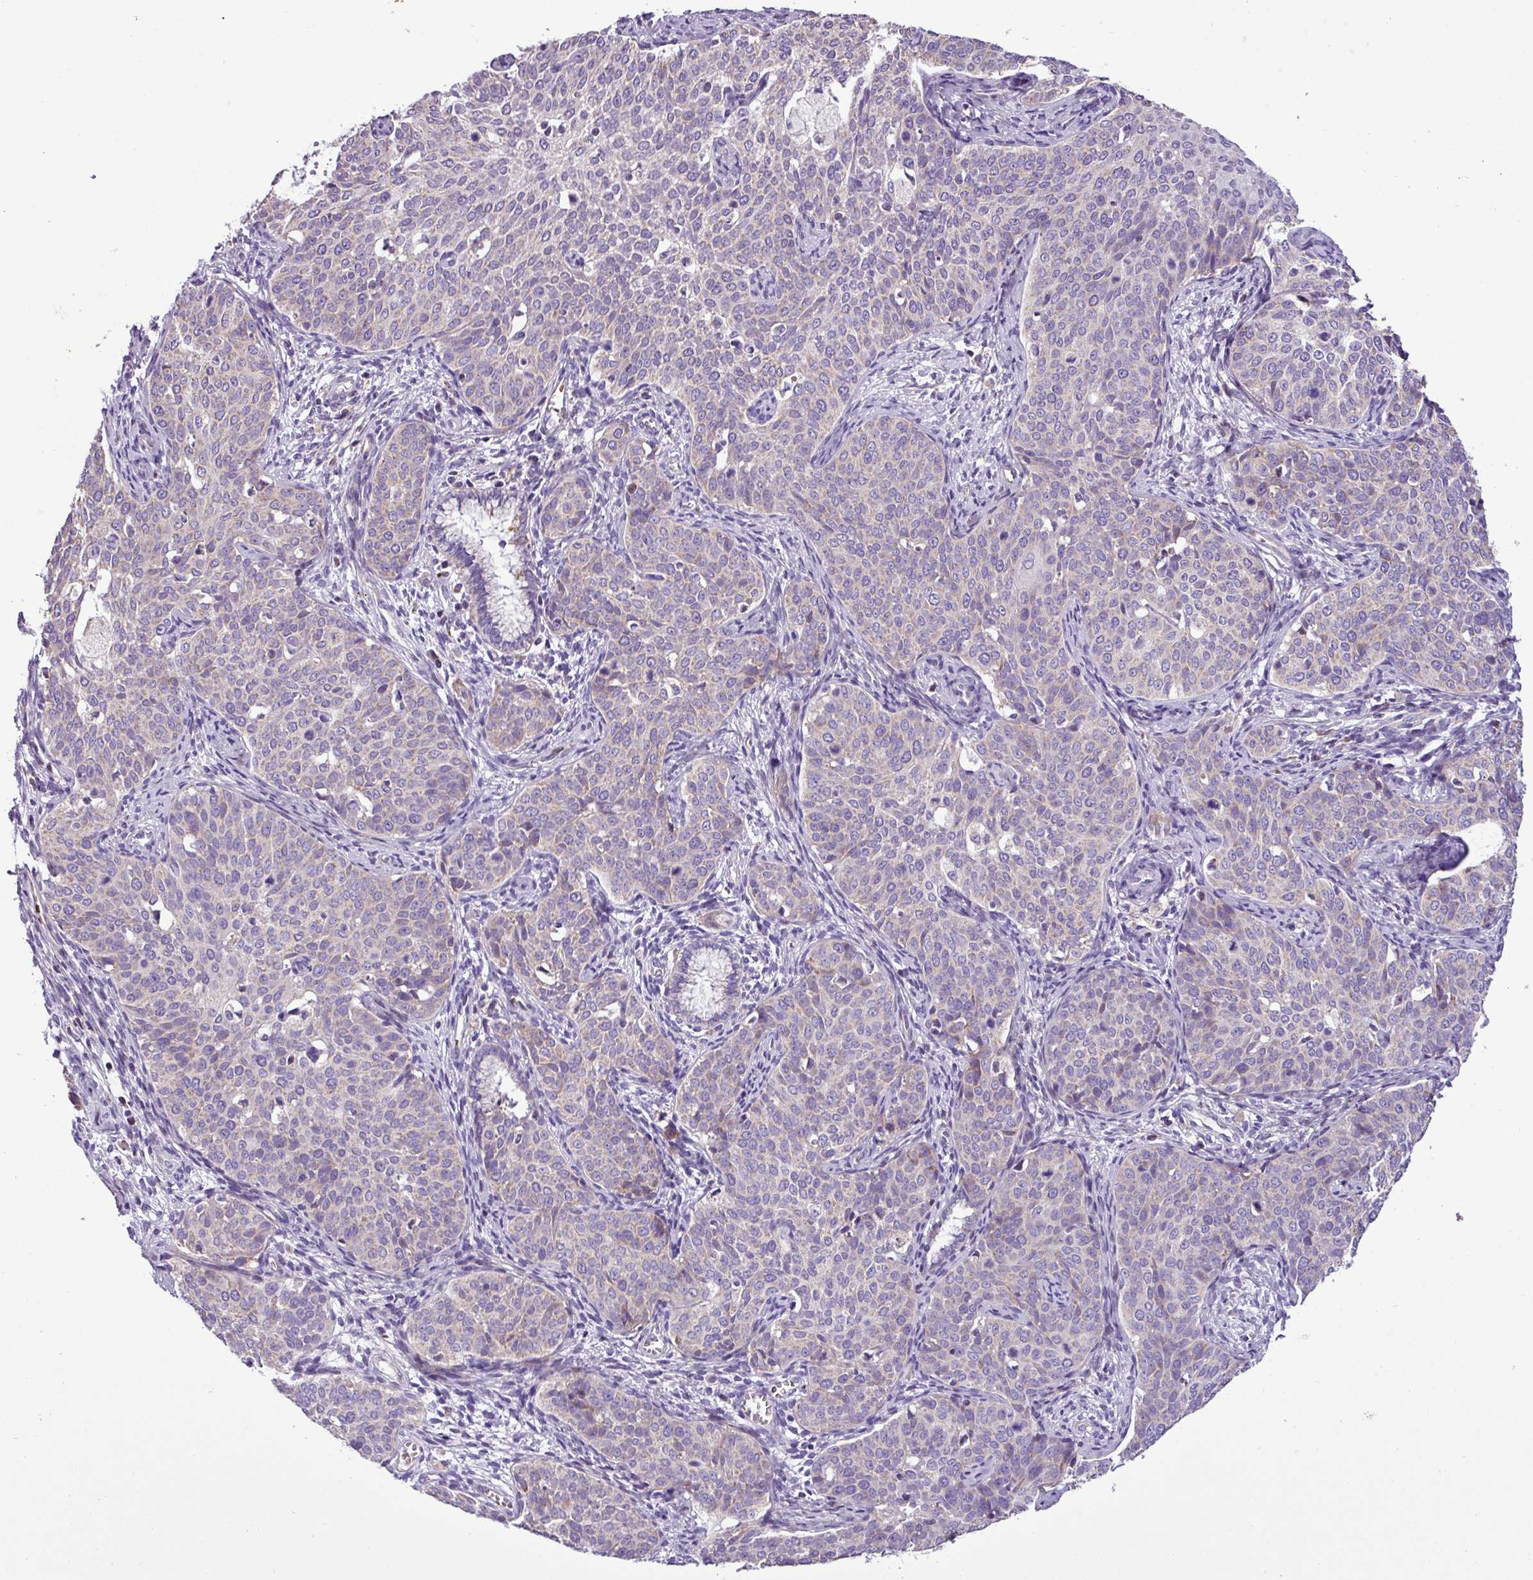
{"staining": {"intensity": "negative", "quantity": "none", "location": "none"}, "tissue": "cervical cancer", "cell_type": "Tumor cells", "image_type": "cancer", "snomed": [{"axis": "morphology", "description": "Squamous cell carcinoma, NOS"}, {"axis": "topography", "description": "Cervix"}], "caption": "Image shows no protein expression in tumor cells of cervical cancer (squamous cell carcinoma) tissue.", "gene": "FAM183A", "patient": {"sex": "female", "age": 44}}